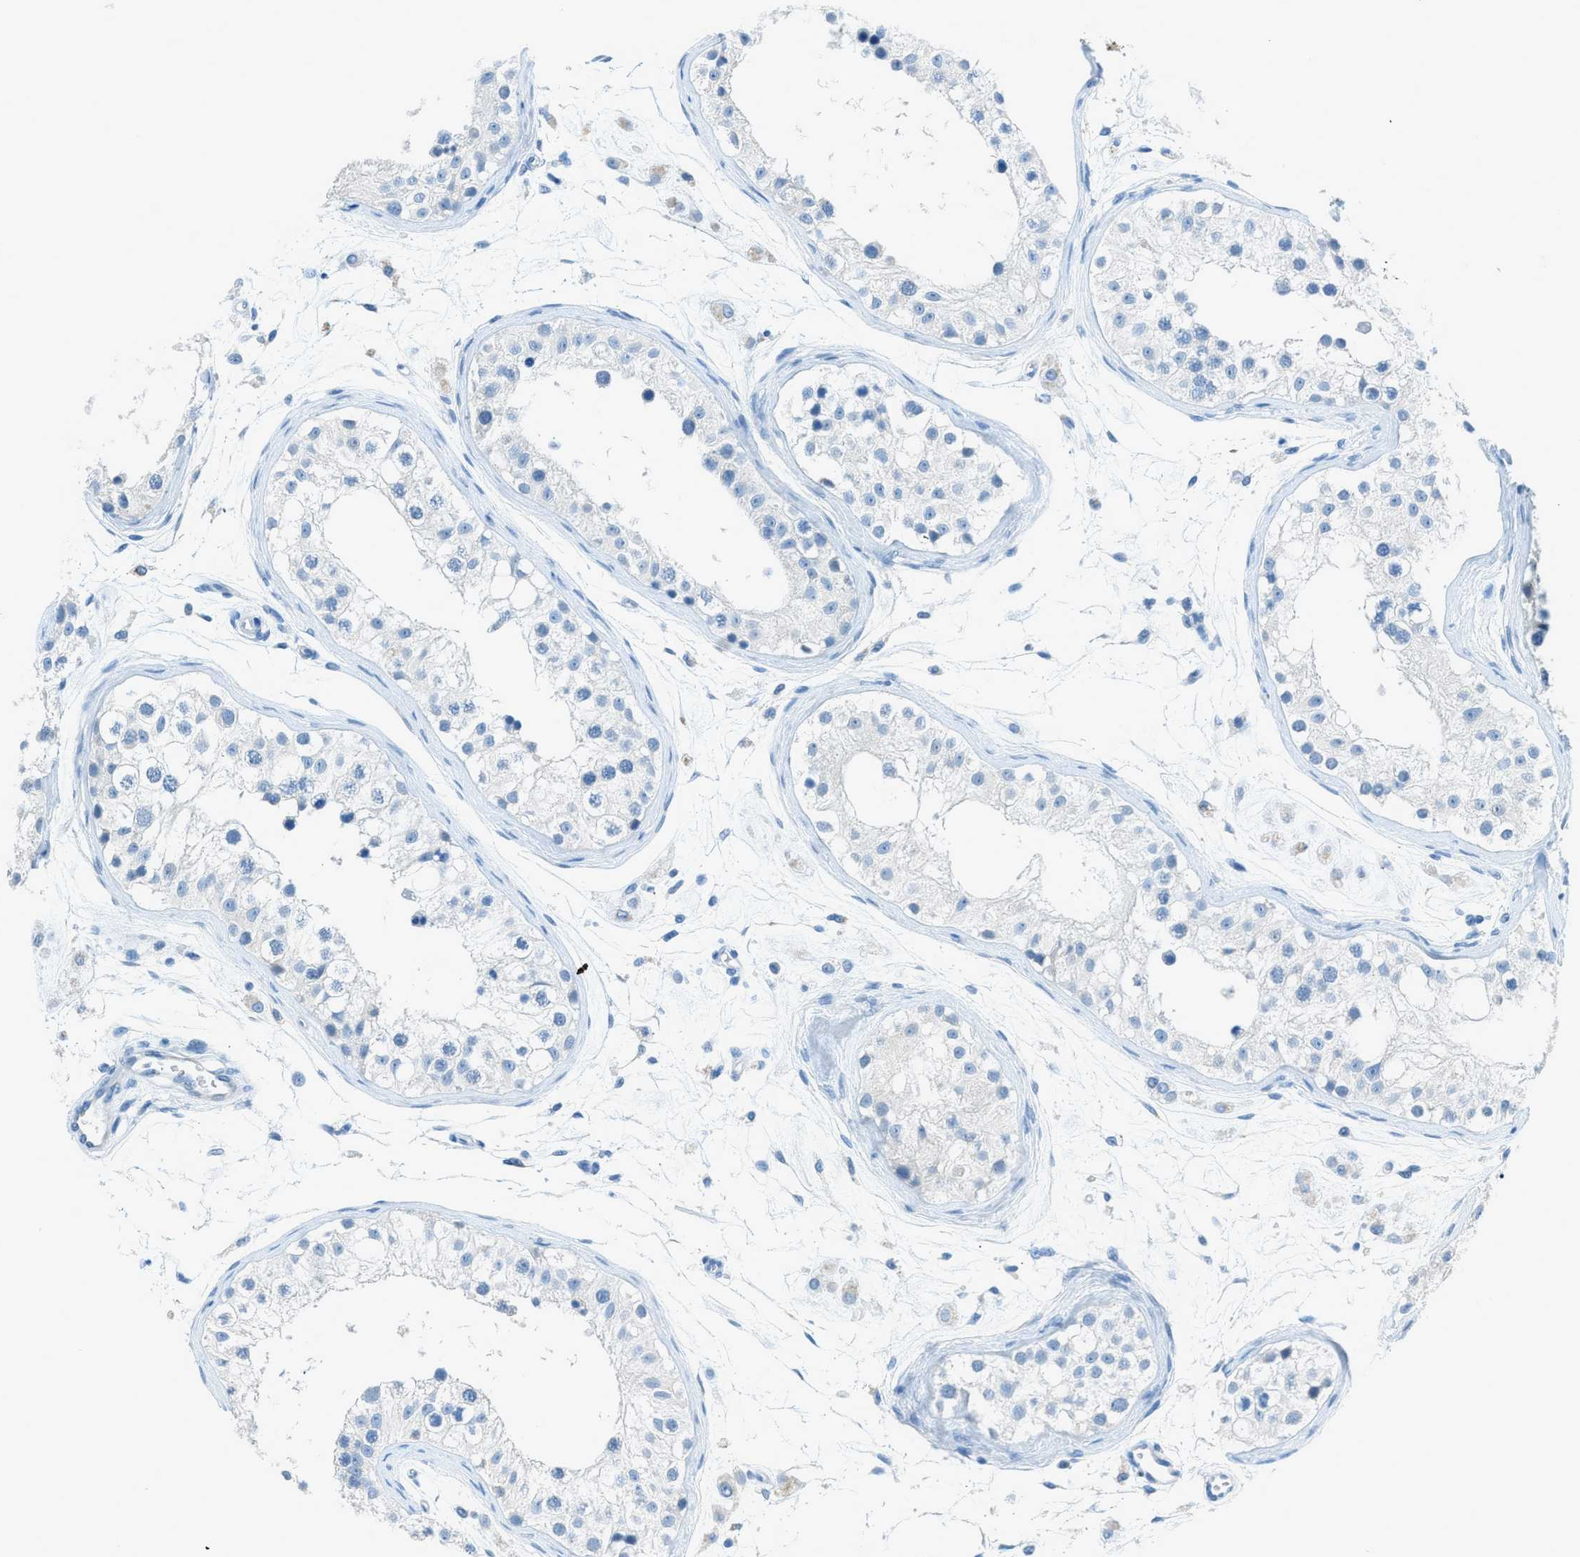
{"staining": {"intensity": "negative", "quantity": "none", "location": "none"}, "tissue": "testis", "cell_type": "Cells in seminiferous ducts", "image_type": "normal", "snomed": [{"axis": "morphology", "description": "Normal tissue, NOS"}, {"axis": "morphology", "description": "Adenocarcinoma, metastatic, NOS"}, {"axis": "topography", "description": "Testis"}], "caption": "DAB (3,3'-diaminobenzidine) immunohistochemical staining of normal testis shows no significant positivity in cells in seminiferous ducts.", "gene": "ACAN", "patient": {"sex": "male", "age": 26}}